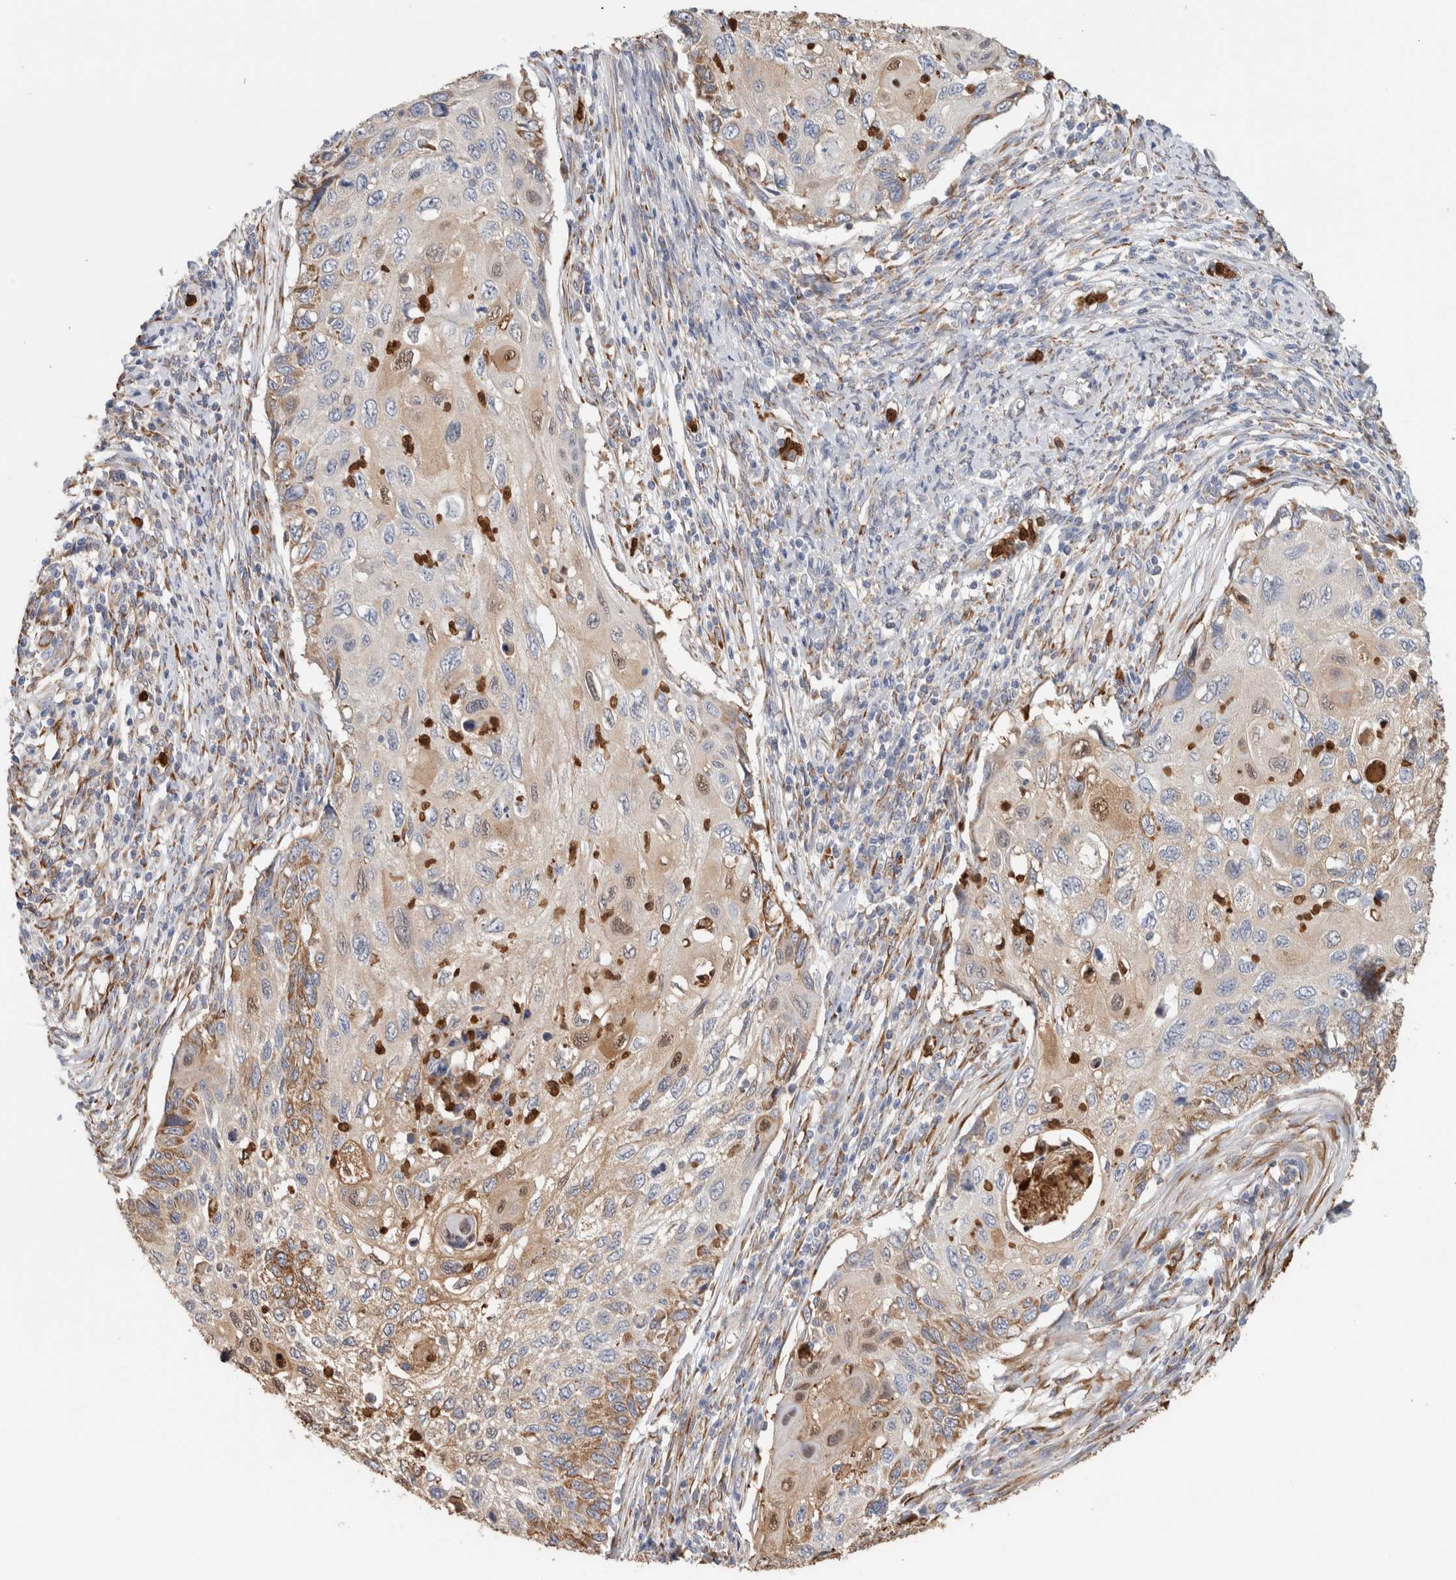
{"staining": {"intensity": "weak", "quantity": "25%-75%", "location": "cytoplasmic/membranous"}, "tissue": "cervical cancer", "cell_type": "Tumor cells", "image_type": "cancer", "snomed": [{"axis": "morphology", "description": "Squamous cell carcinoma, NOS"}, {"axis": "topography", "description": "Cervix"}], "caption": "Immunohistochemical staining of human cervical squamous cell carcinoma exhibits weak cytoplasmic/membranous protein expression in approximately 25%-75% of tumor cells. The staining was performed using DAB (3,3'-diaminobenzidine), with brown indicating positive protein expression. Nuclei are stained blue with hematoxylin.", "gene": "P4HA1", "patient": {"sex": "female", "age": 70}}